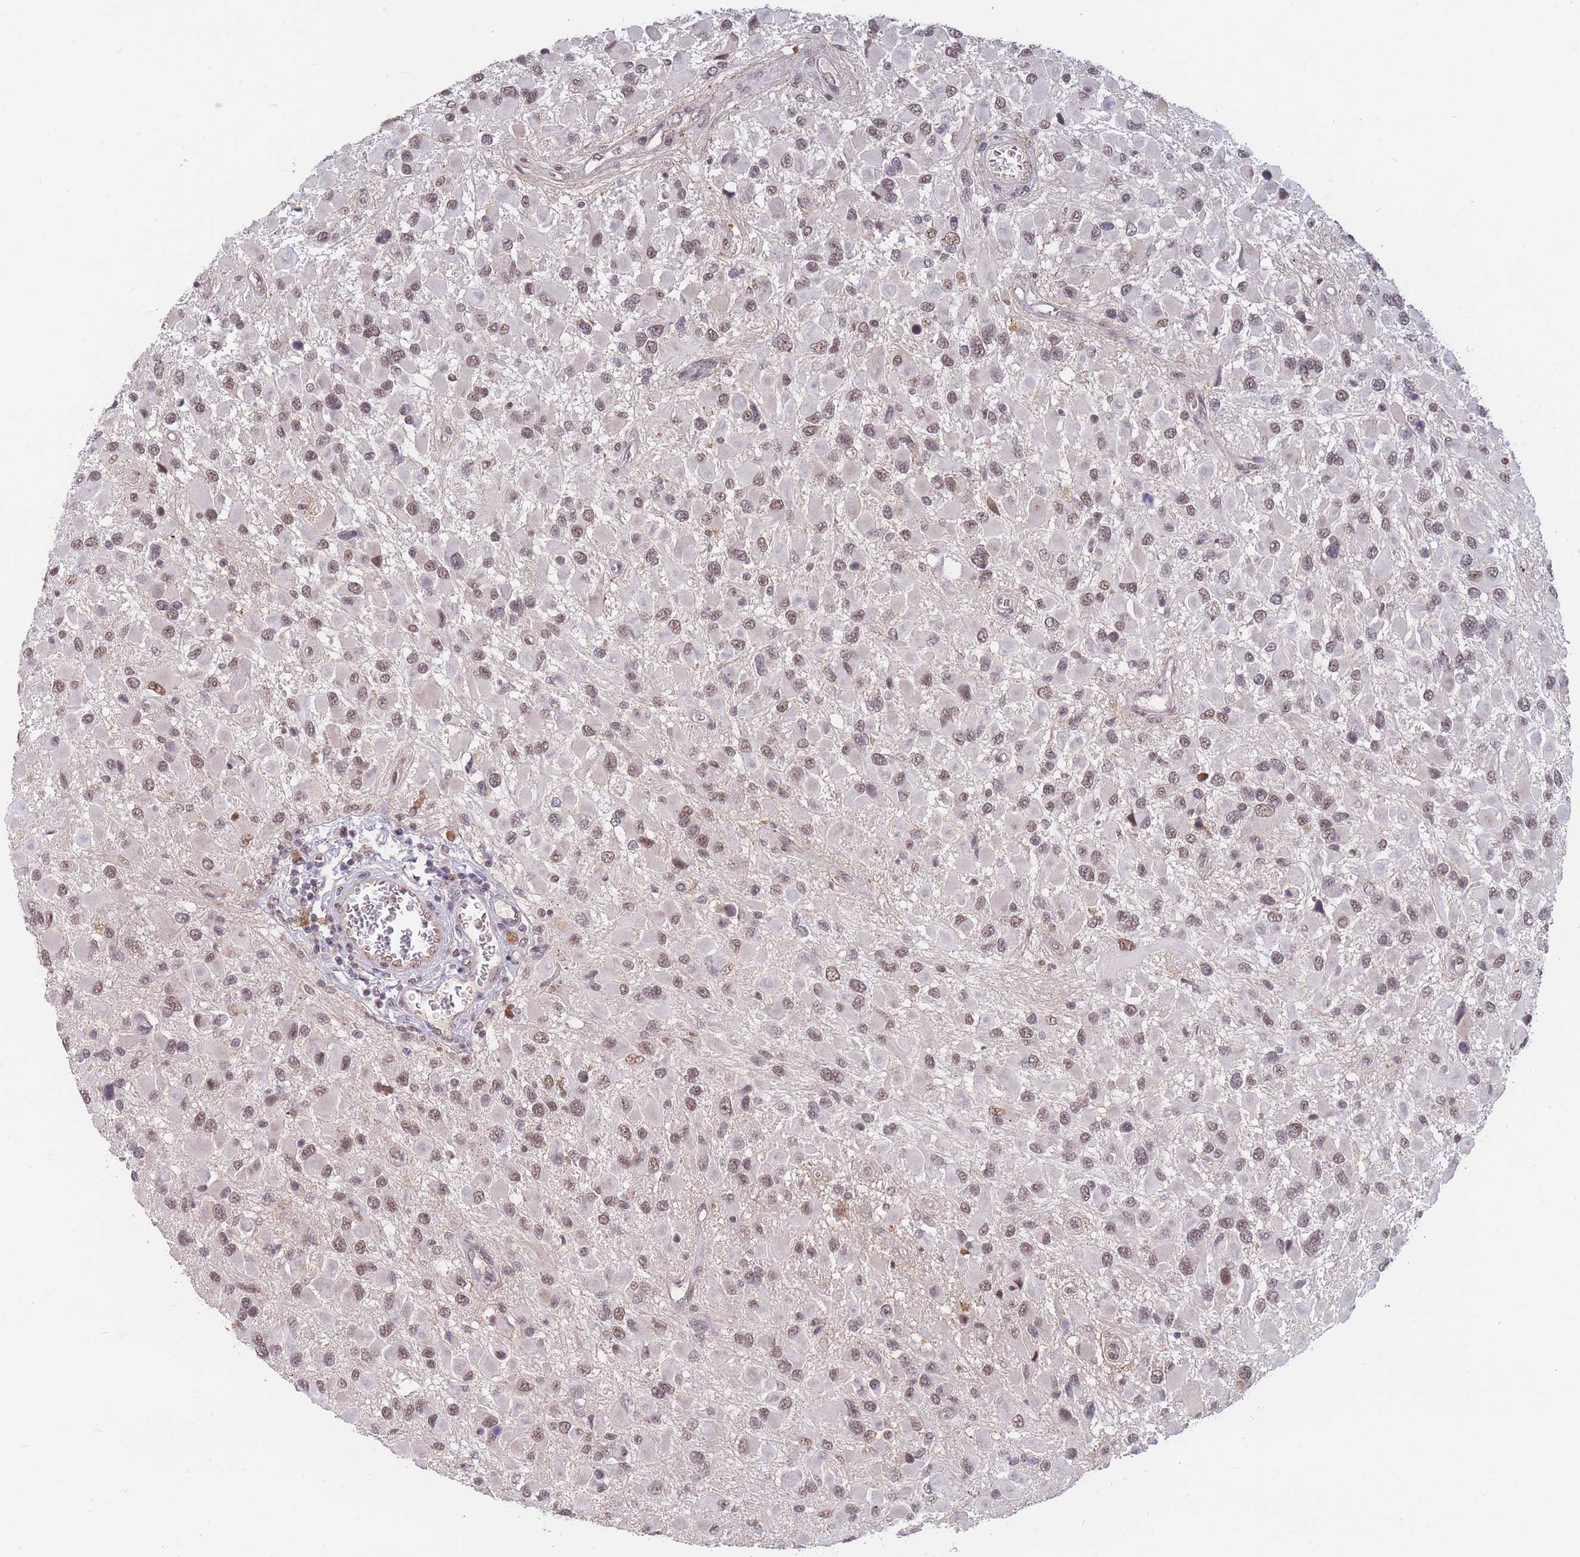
{"staining": {"intensity": "moderate", "quantity": ">75%", "location": "nuclear"}, "tissue": "glioma", "cell_type": "Tumor cells", "image_type": "cancer", "snomed": [{"axis": "morphology", "description": "Glioma, malignant, High grade"}, {"axis": "topography", "description": "Brain"}], "caption": "The immunohistochemical stain labels moderate nuclear staining in tumor cells of high-grade glioma (malignant) tissue. The staining was performed using DAB (3,3'-diaminobenzidine) to visualize the protein expression in brown, while the nuclei were stained in blue with hematoxylin (Magnification: 20x).", "gene": "SNRPA1", "patient": {"sex": "male", "age": 53}}